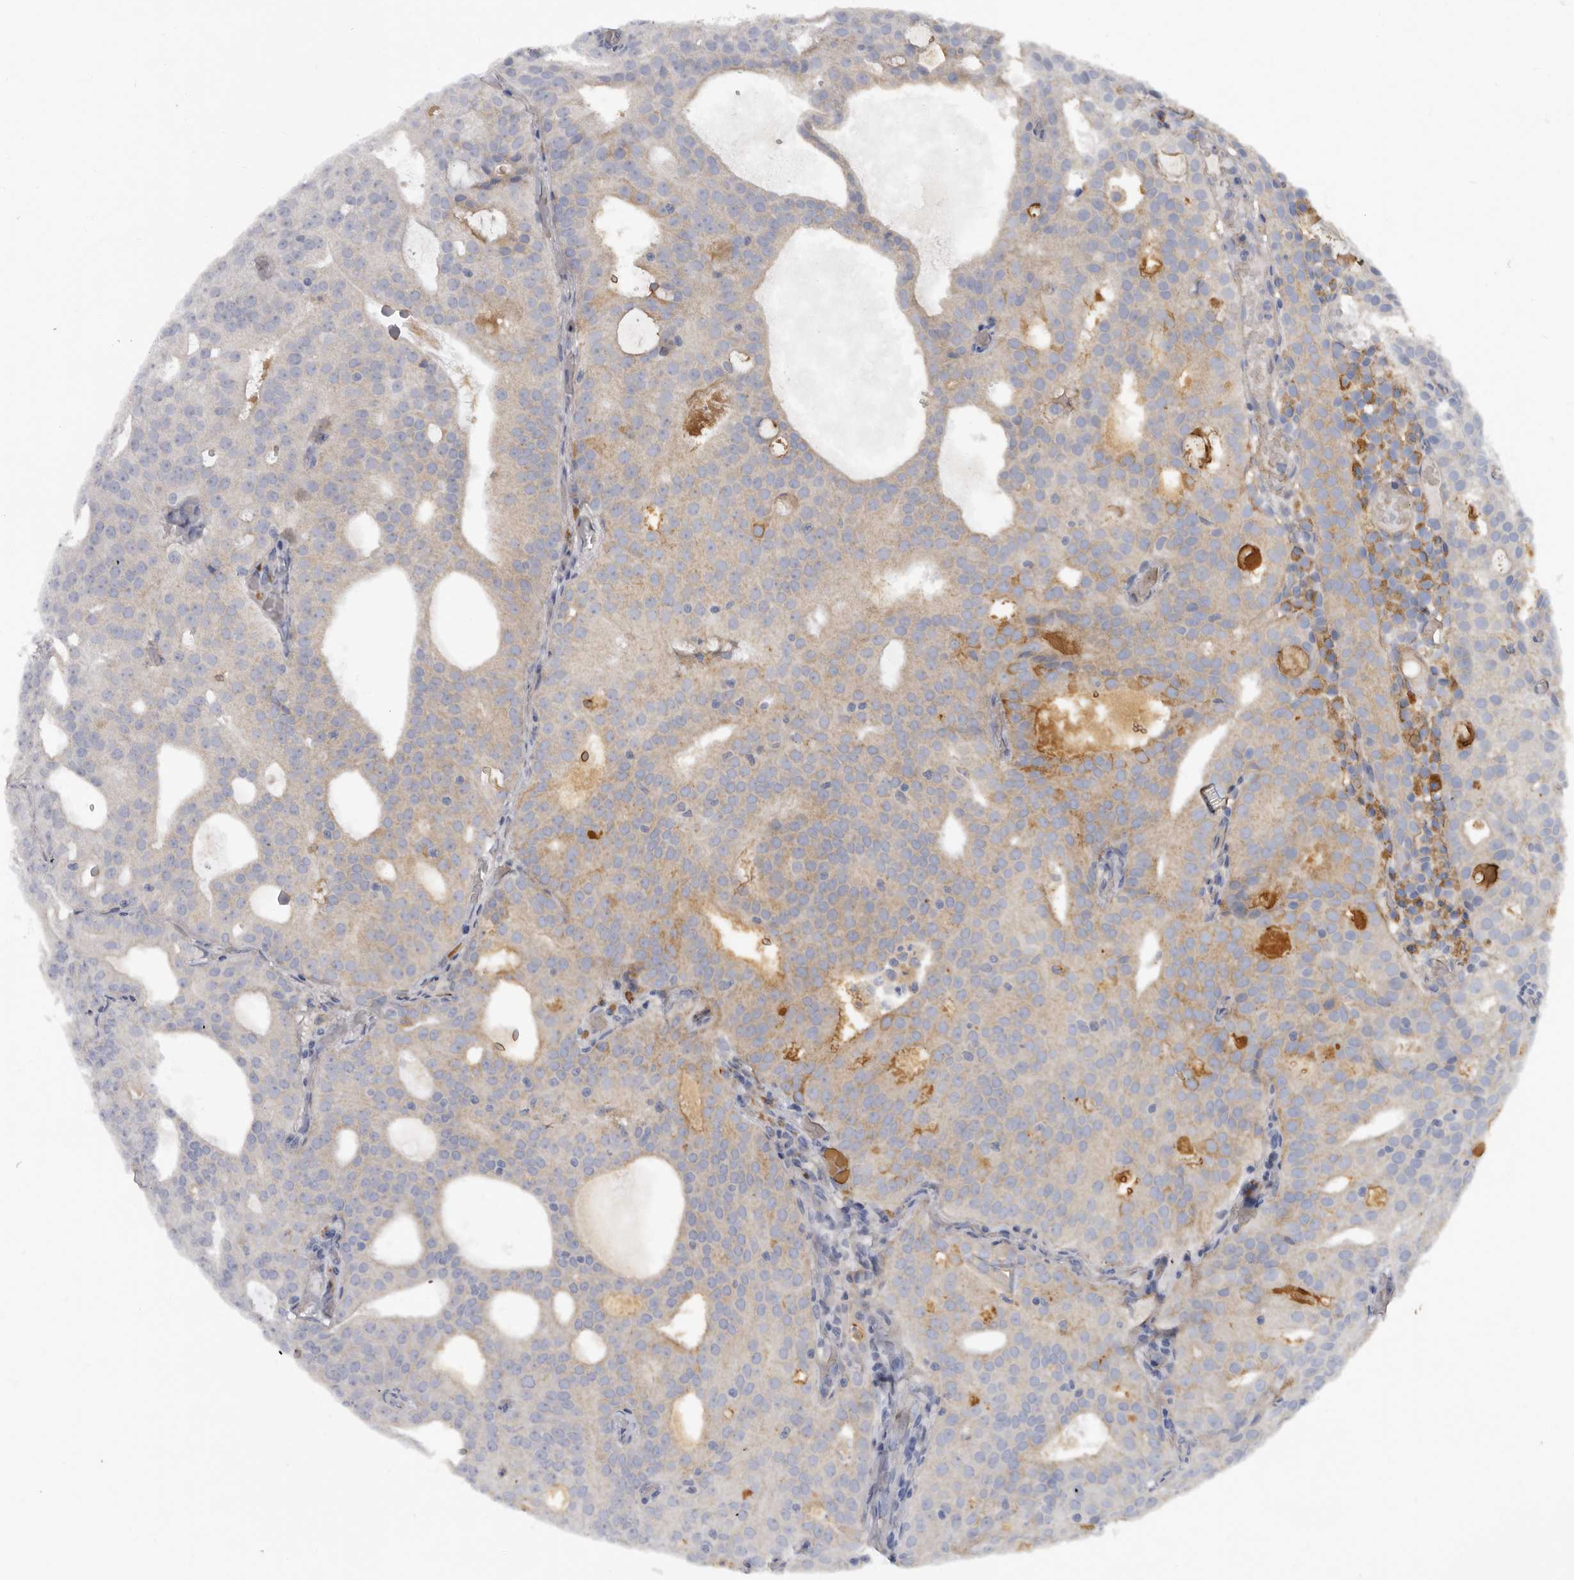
{"staining": {"intensity": "weak", "quantity": "<25%", "location": "cytoplasmic/membranous"}, "tissue": "prostate cancer", "cell_type": "Tumor cells", "image_type": "cancer", "snomed": [{"axis": "morphology", "description": "Adenocarcinoma, Medium grade"}, {"axis": "topography", "description": "Prostate"}], "caption": "IHC of prostate medium-grade adenocarcinoma shows no positivity in tumor cells.", "gene": "SPTA1", "patient": {"sex": "male", "age": 88}}